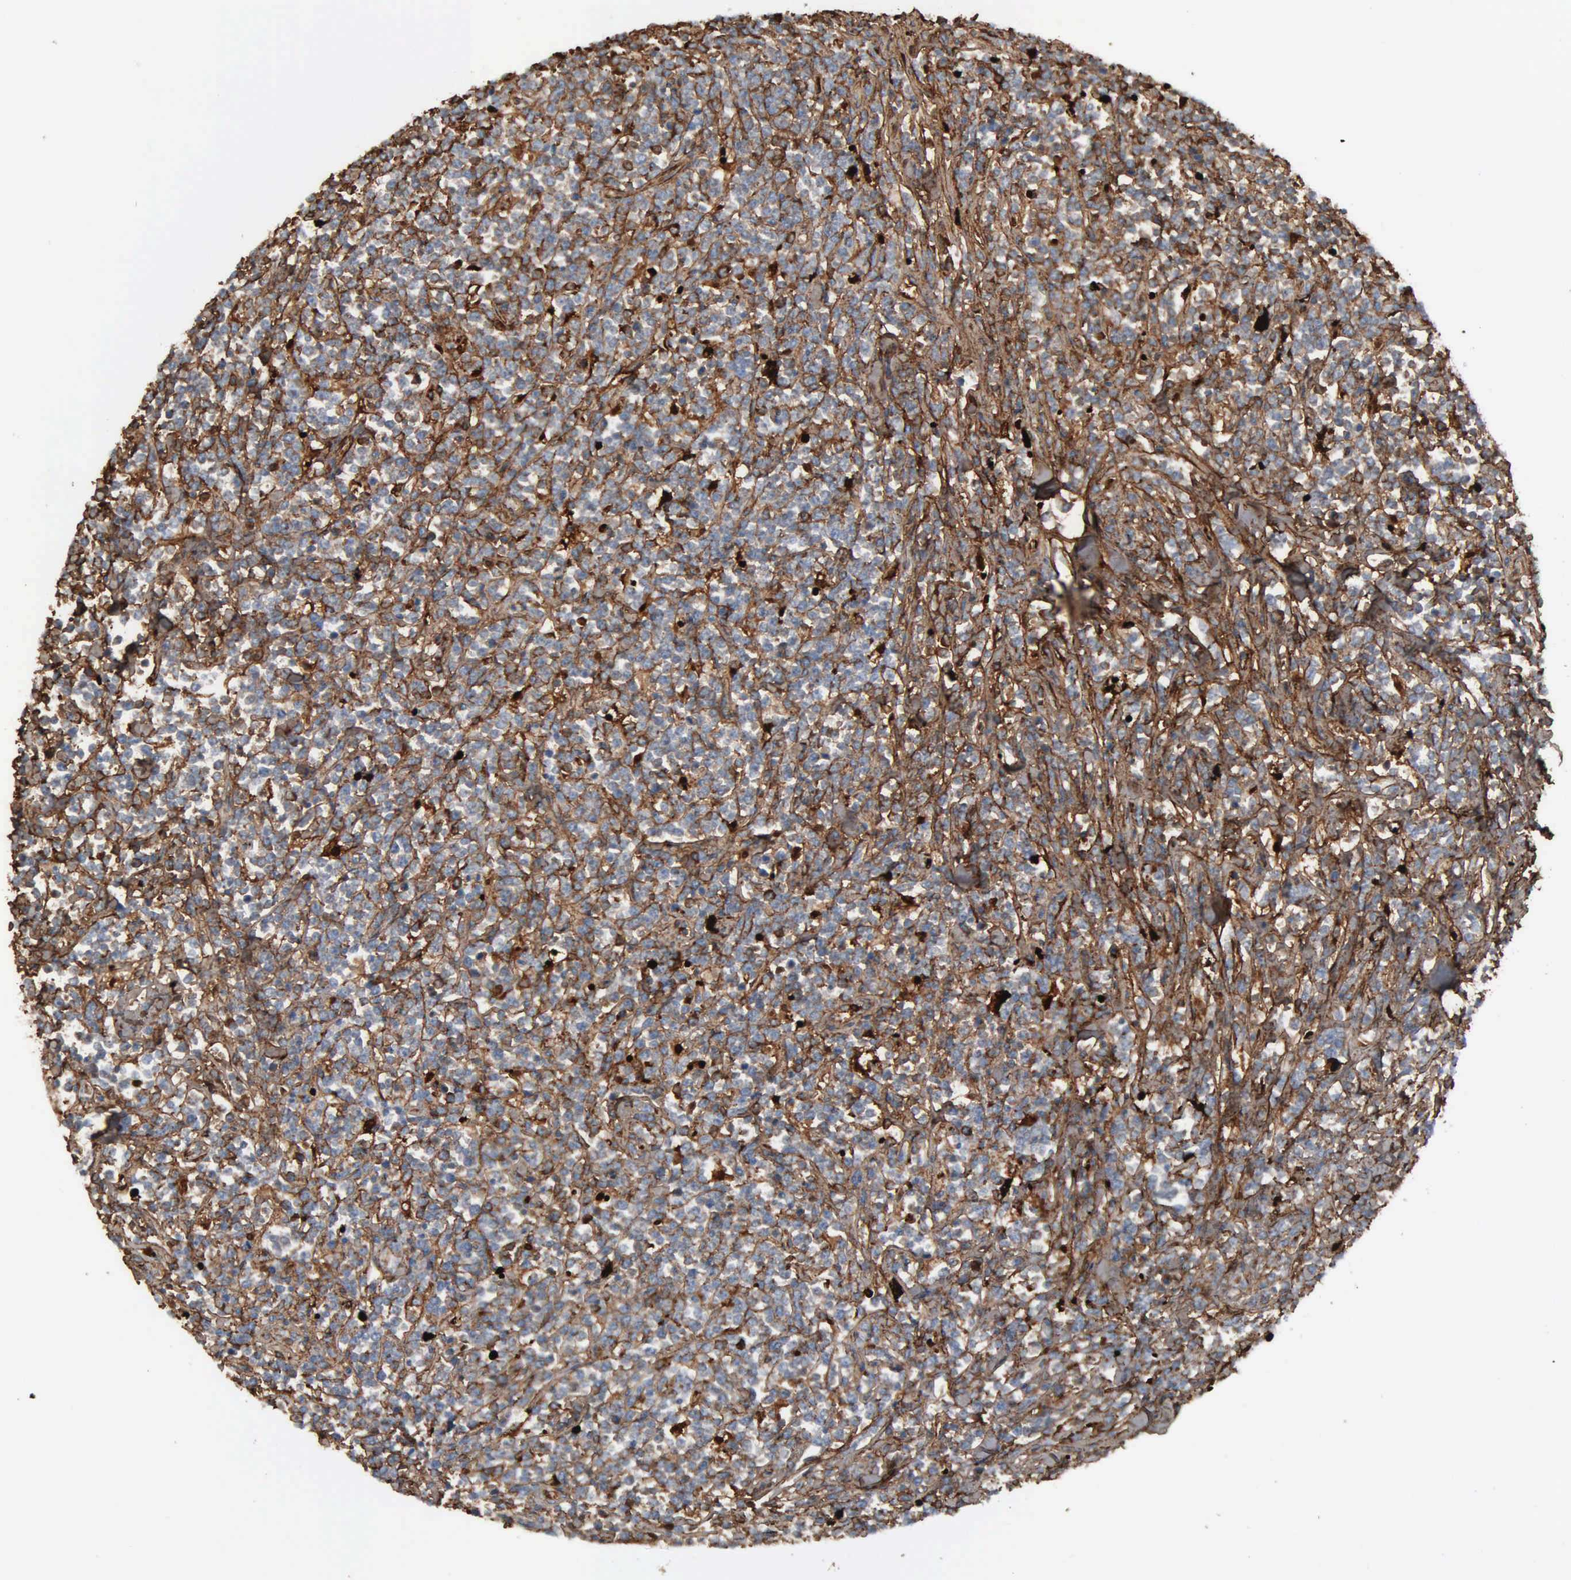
{"staining": {"intensity": "moderate", "quantity": "25%-75%", "location": "cytoplasmic/membranous"}, "tissue": "lymphoma", "cell_type": "Tumor cells", "image_type": "cancer", "snomed": [{"axis": "morphology", "description": "Malignant lymphoma, non-Hodgkin's type, High grade"}, {"axis": "topography", "description": "Small intestine"}, {"axis": "topography", "description": "Colon"}], "caption": "Immunohistochemical staining of malignant lymphoma, non-Hodgkin's type (high-grade) reveals medium levels of moderate cytoplasmic/membranous expression in about 25%-75% of tumor cells. The protein of interest is shown in brown color, while the nuclei are stained blue.", "gene": "FN1", "patient": {"sex": "male", "age": 8}}